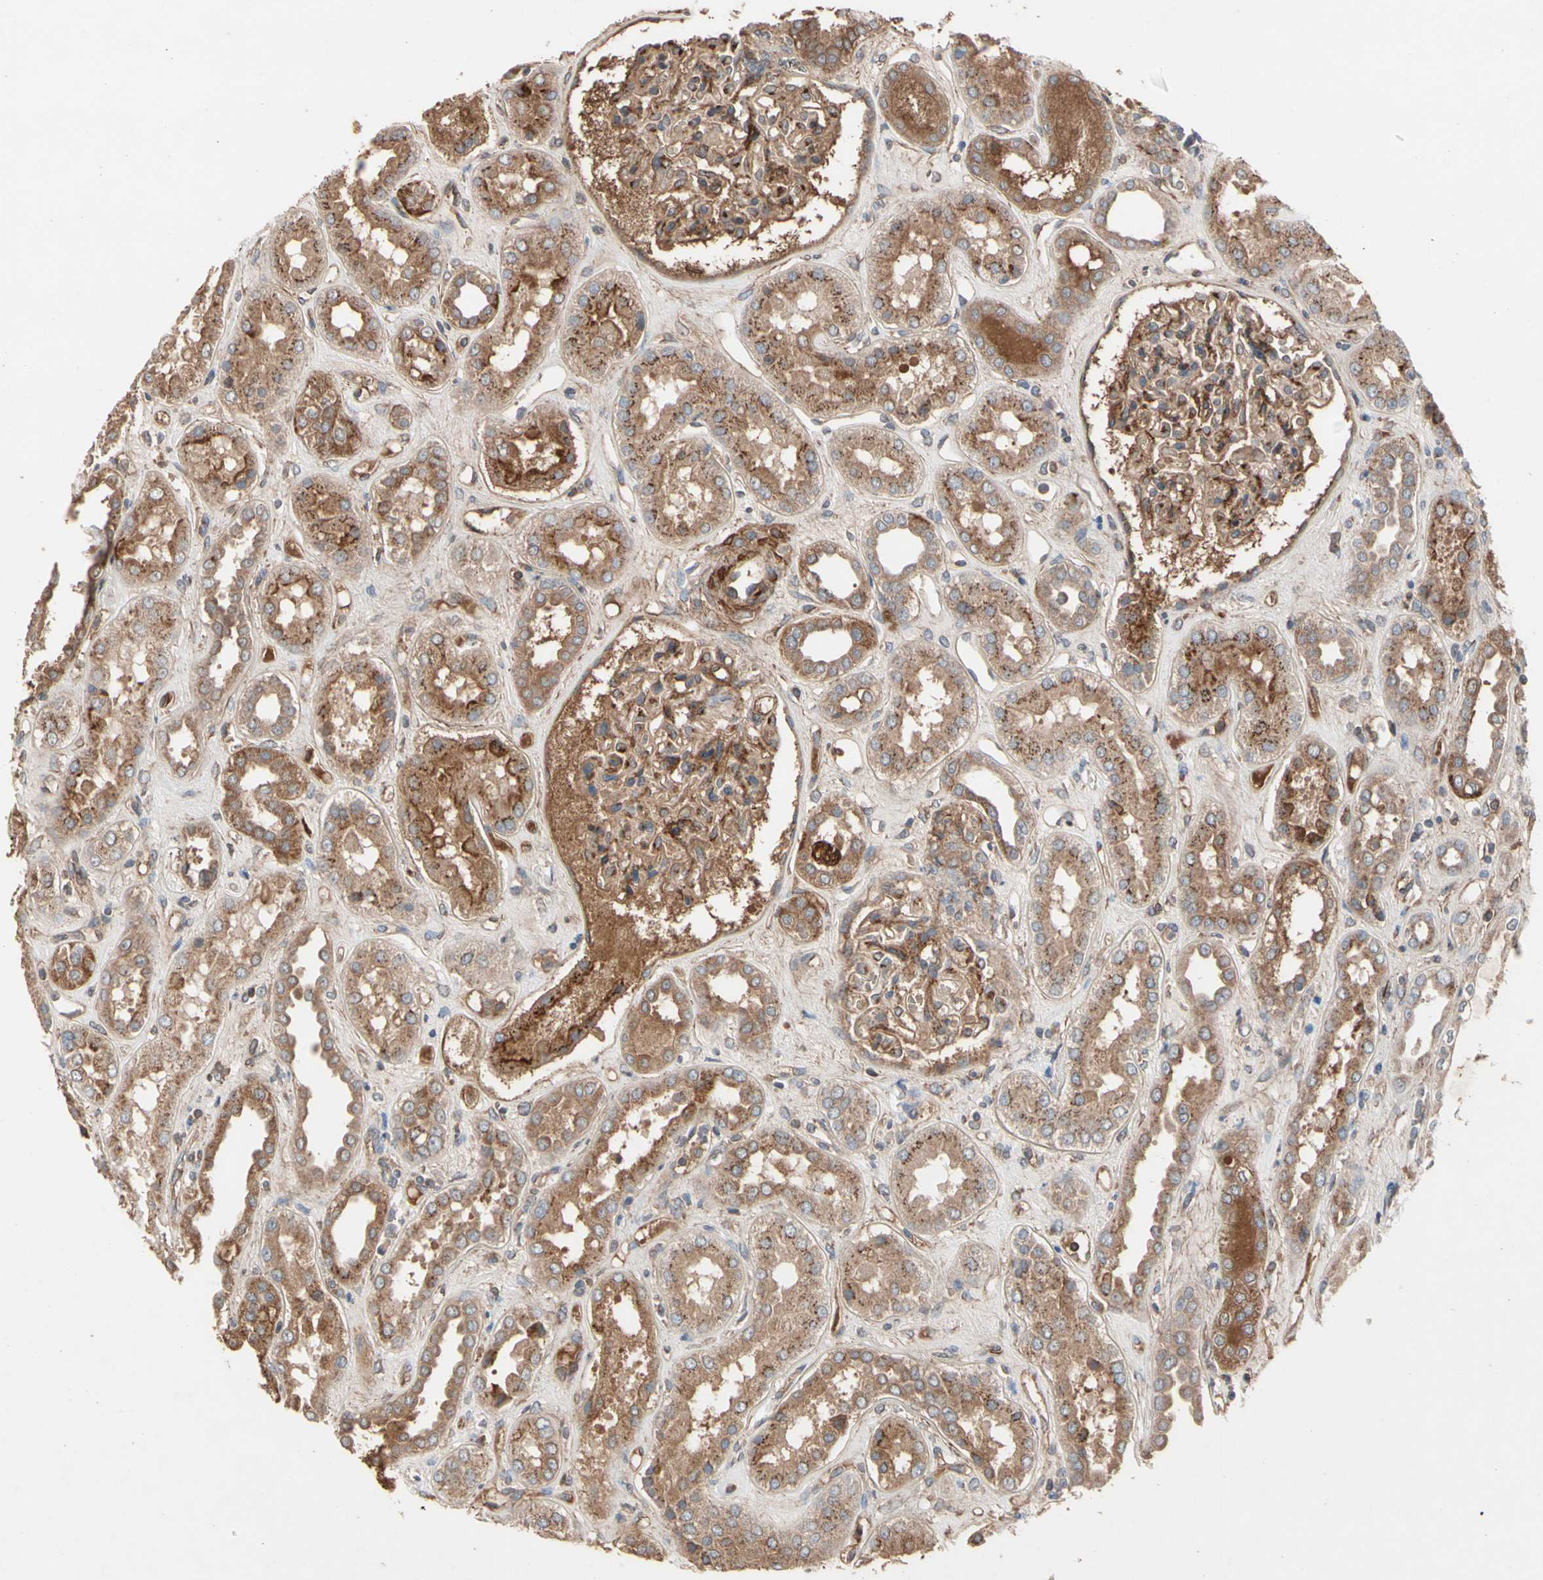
{"staining": {"intensity": "moderate", "quantity": ">75%", "location": "cytoplasmic/membranous"}, "tissue": "kidney", "cell_type": "Cells in glomeruli", "image_type": "normal", "snomed": [{"axis": "morphology", "description": "Normal tissue, NOS"}, {"axis": "topography", "description": "Kidney"}], "caption": "Protein expression analysis of normal human kidney reveals moderate cytoplasmic/membranous expression in approximately >75% of cells in glomeruli. (Brightfield microscopy of DAB IHC at high magnification).", "gene": "GCK", "patient": {"sex": "male", "age": 59}}